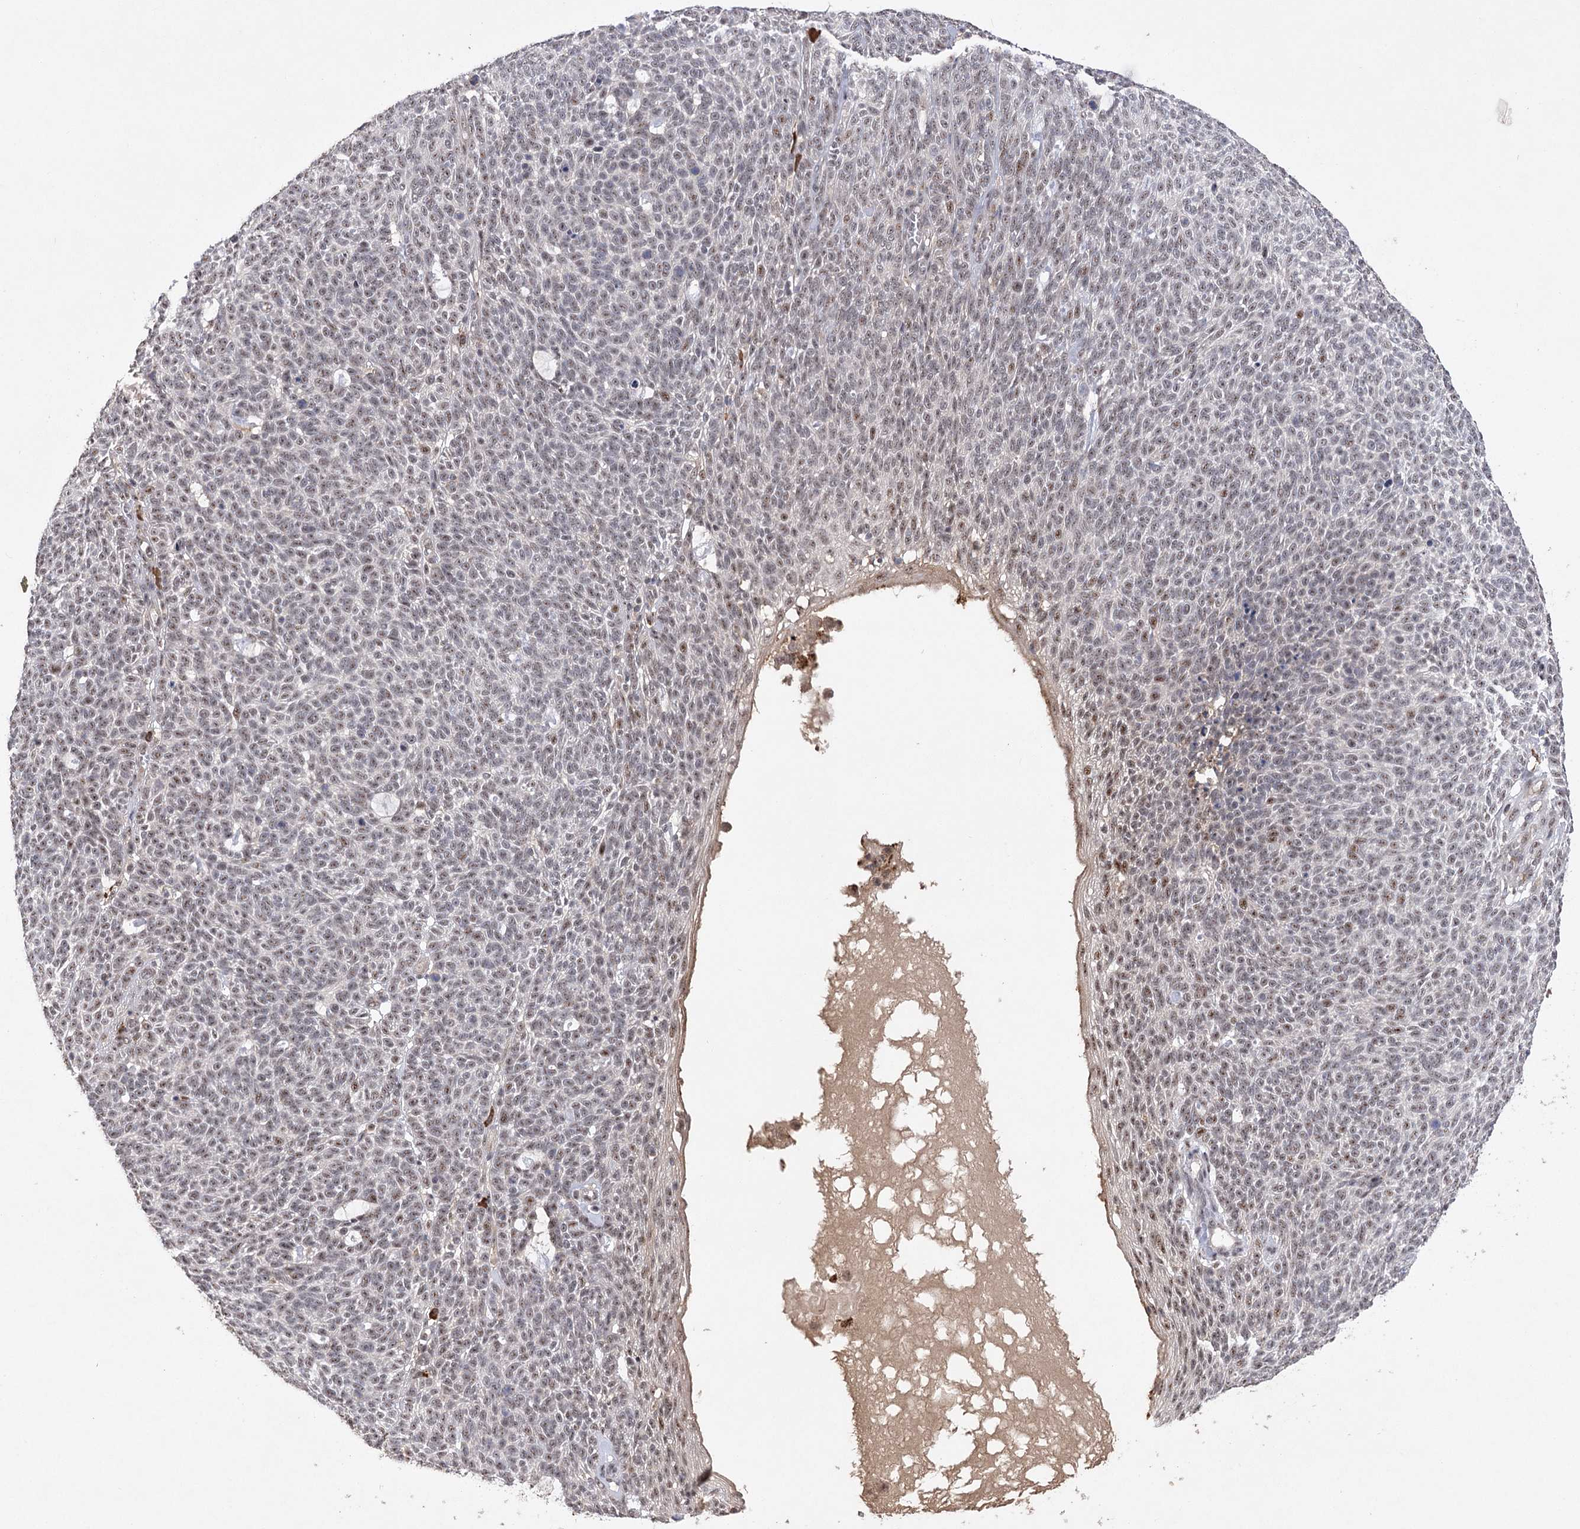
{"staining": {"intensity": "weak", "quantity": "25%-75%", "location": "nuclear"}, "tissue": "skin cancer", "cell_type": "Tumor cells", "image_type": "cancer", "snomed": [{"axis": "morphology", "description": "Squamous cell carcinoma, NOS"}, {"axis": "topography", "description": "Skin"}], "caption": "The micrograph reveals immunohistochemical staining of skin squamous cell carcinoma. There is weak nuclear expression is identified in about 25%-75% of tumor cells.", "gene": "PYROXD1", "patient": {"sex": "female", "age": 90}}